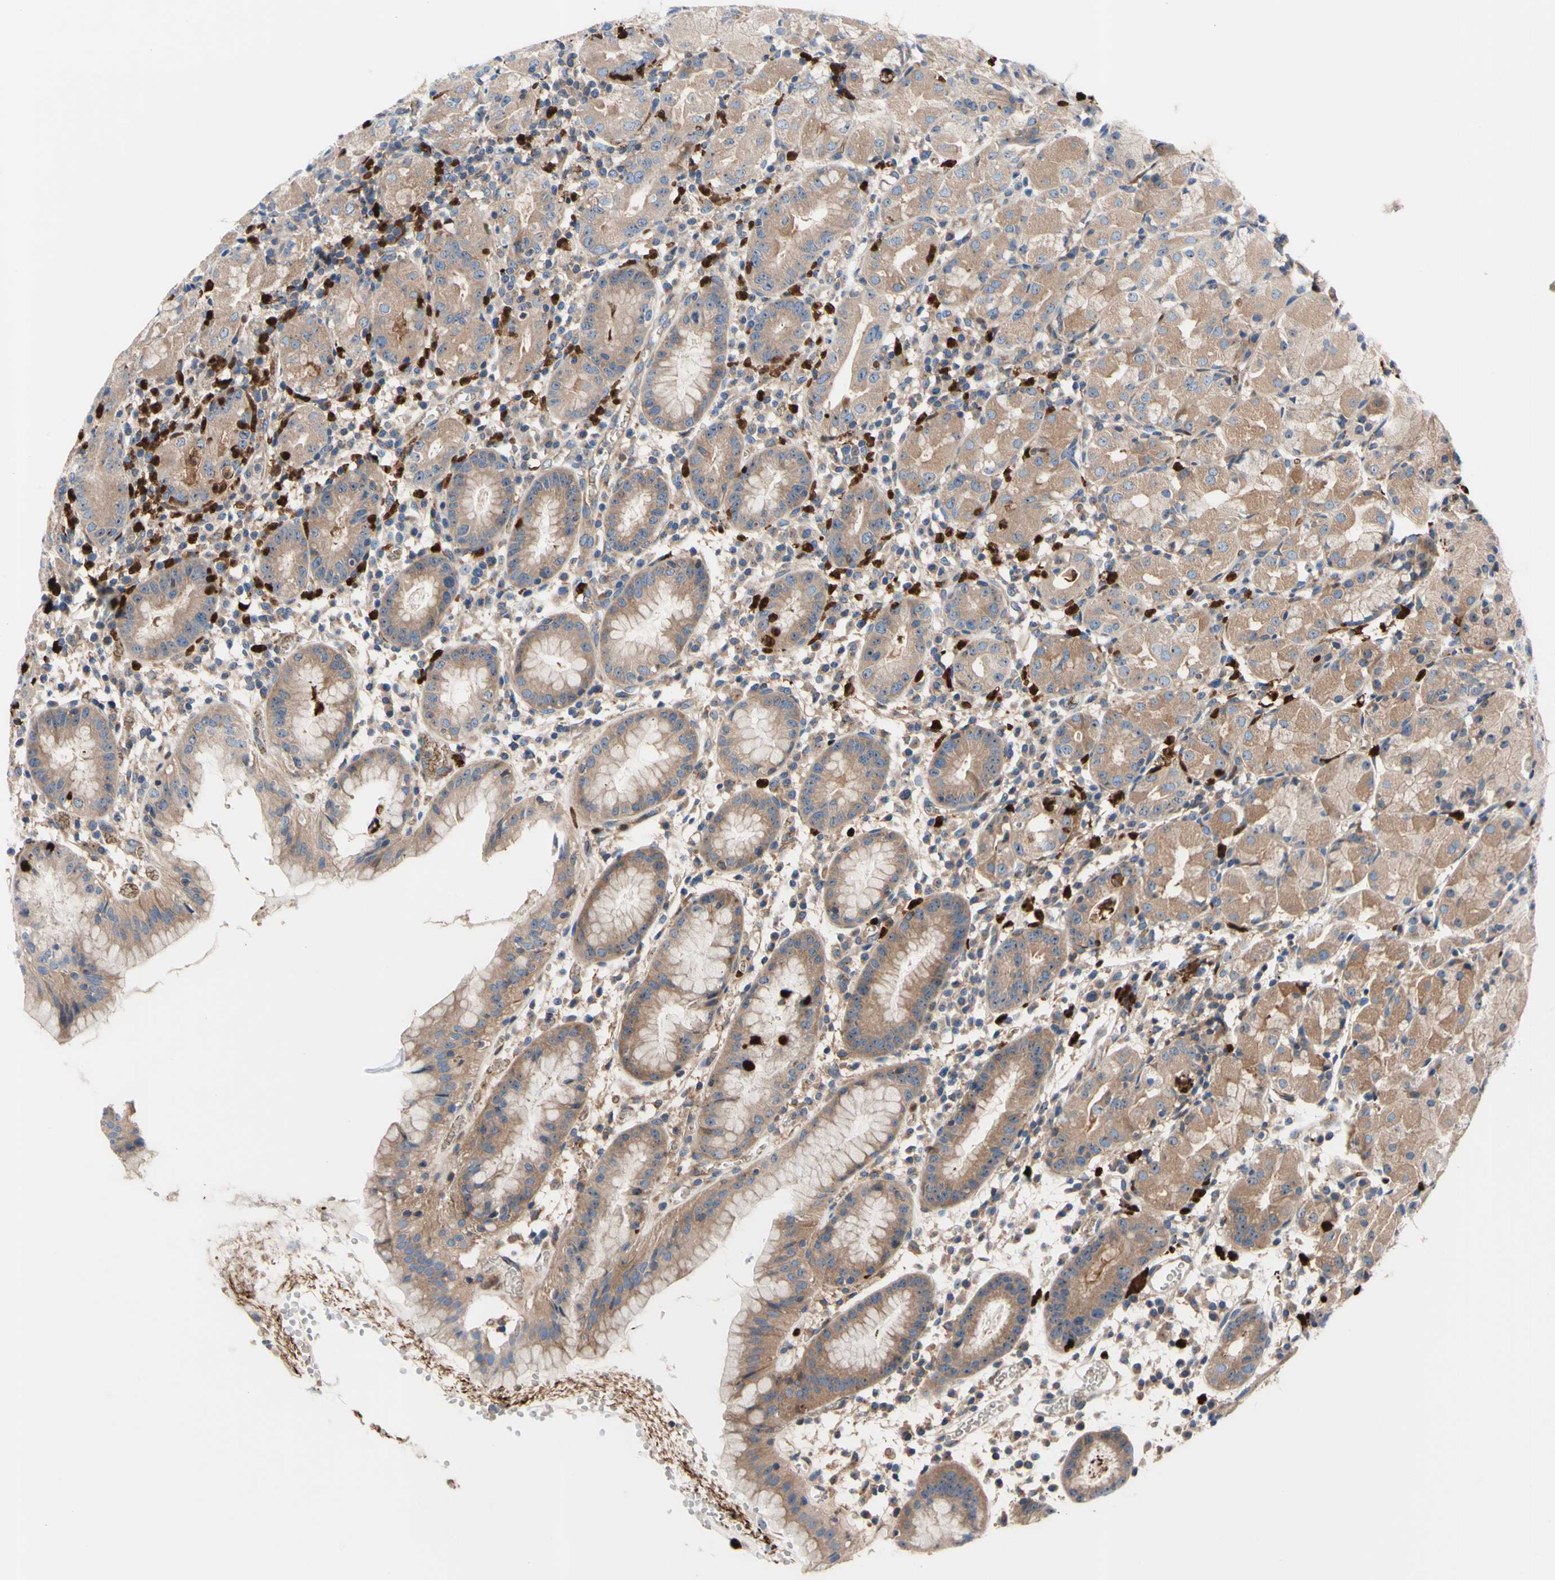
{"staining": {"intensity": "strong", "quantity": ">75%", "location": "cytoplasmic/membranous,nuclear"}, "tissue": "stomach", "cell_type": "Glandular cells", "image_type": "normal", "snomed": [{"axis": "morphology", "description": "Normal tissue, NOS"}, {"axis": "topography", "description": "Stomach"}, {"axis": "topography", "description": "Stomach, lower"}], "caption": "High-magnification brightfield microscopy of normal stomach stained with DAB (3,3'-diaminobenzidine) (brown) and counterstained with hematoxylin (blue). glandular cells exhibit strong cytoplasmic/membranous,nuclear staining is present in about>75% of cells. (brown staining indicates protein expression, while blue staining denotes nuclei).", "gene": "USP9X", "patient": {"sex": "female", "age": 75}}